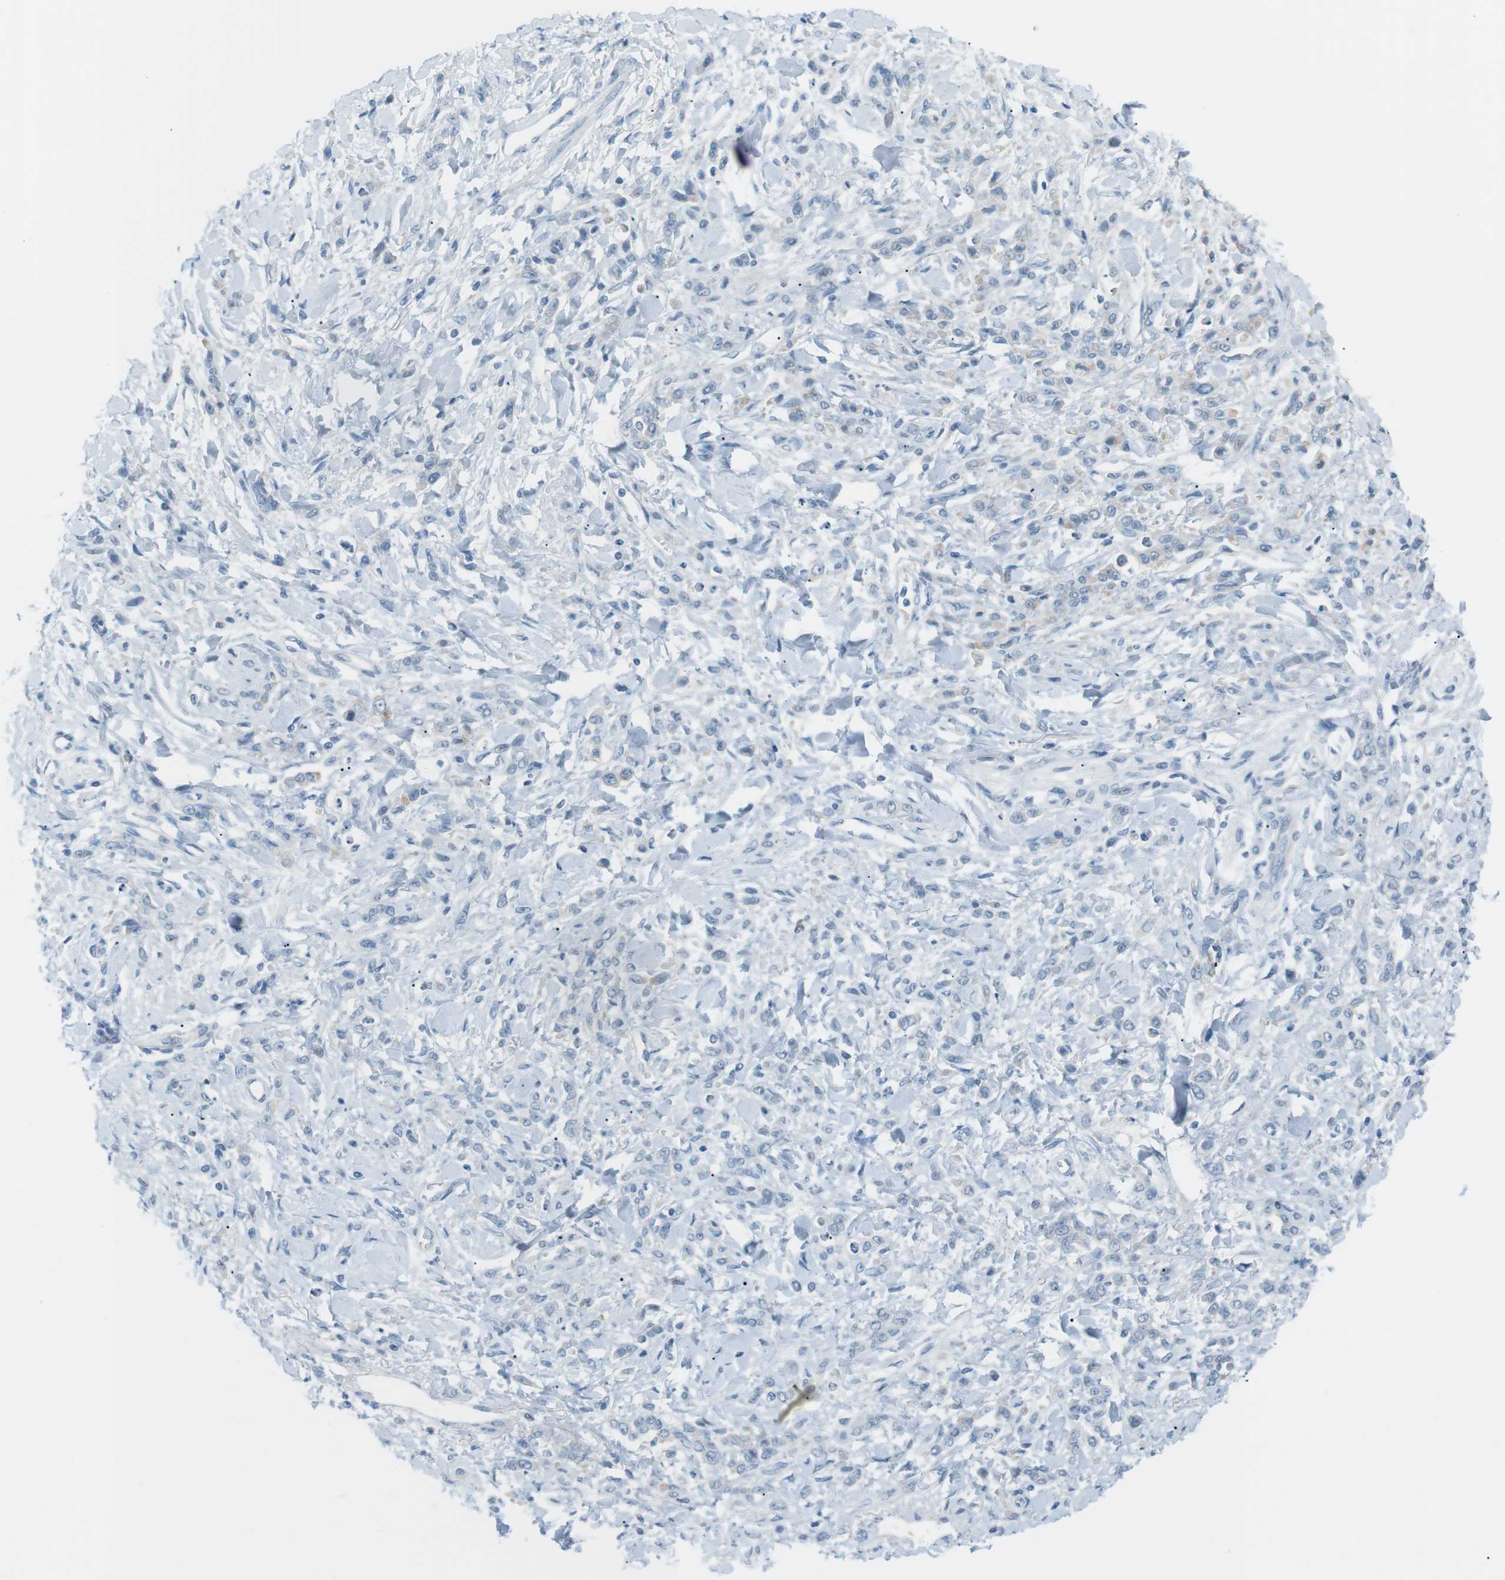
{"staining": {"intensity": "negative", "quantity": "none", "location": "none"}, "tissue": "stomach cancer", "cell_type": "Tumor cells", "image_type": "cancer", "snomed": [{"axis": "morphology", "description": "Normal tissue, NOS"}, {"axis": "morphology", "description": "Adenocarcinoma, NOS"}, {"axis": "topography", "description": "Stomach"}], "caption": "There is no significant staining in tumor cells of stomach cancer.", "gene": "AZGP1", "patient": {"sex": "male", "age": 82}}